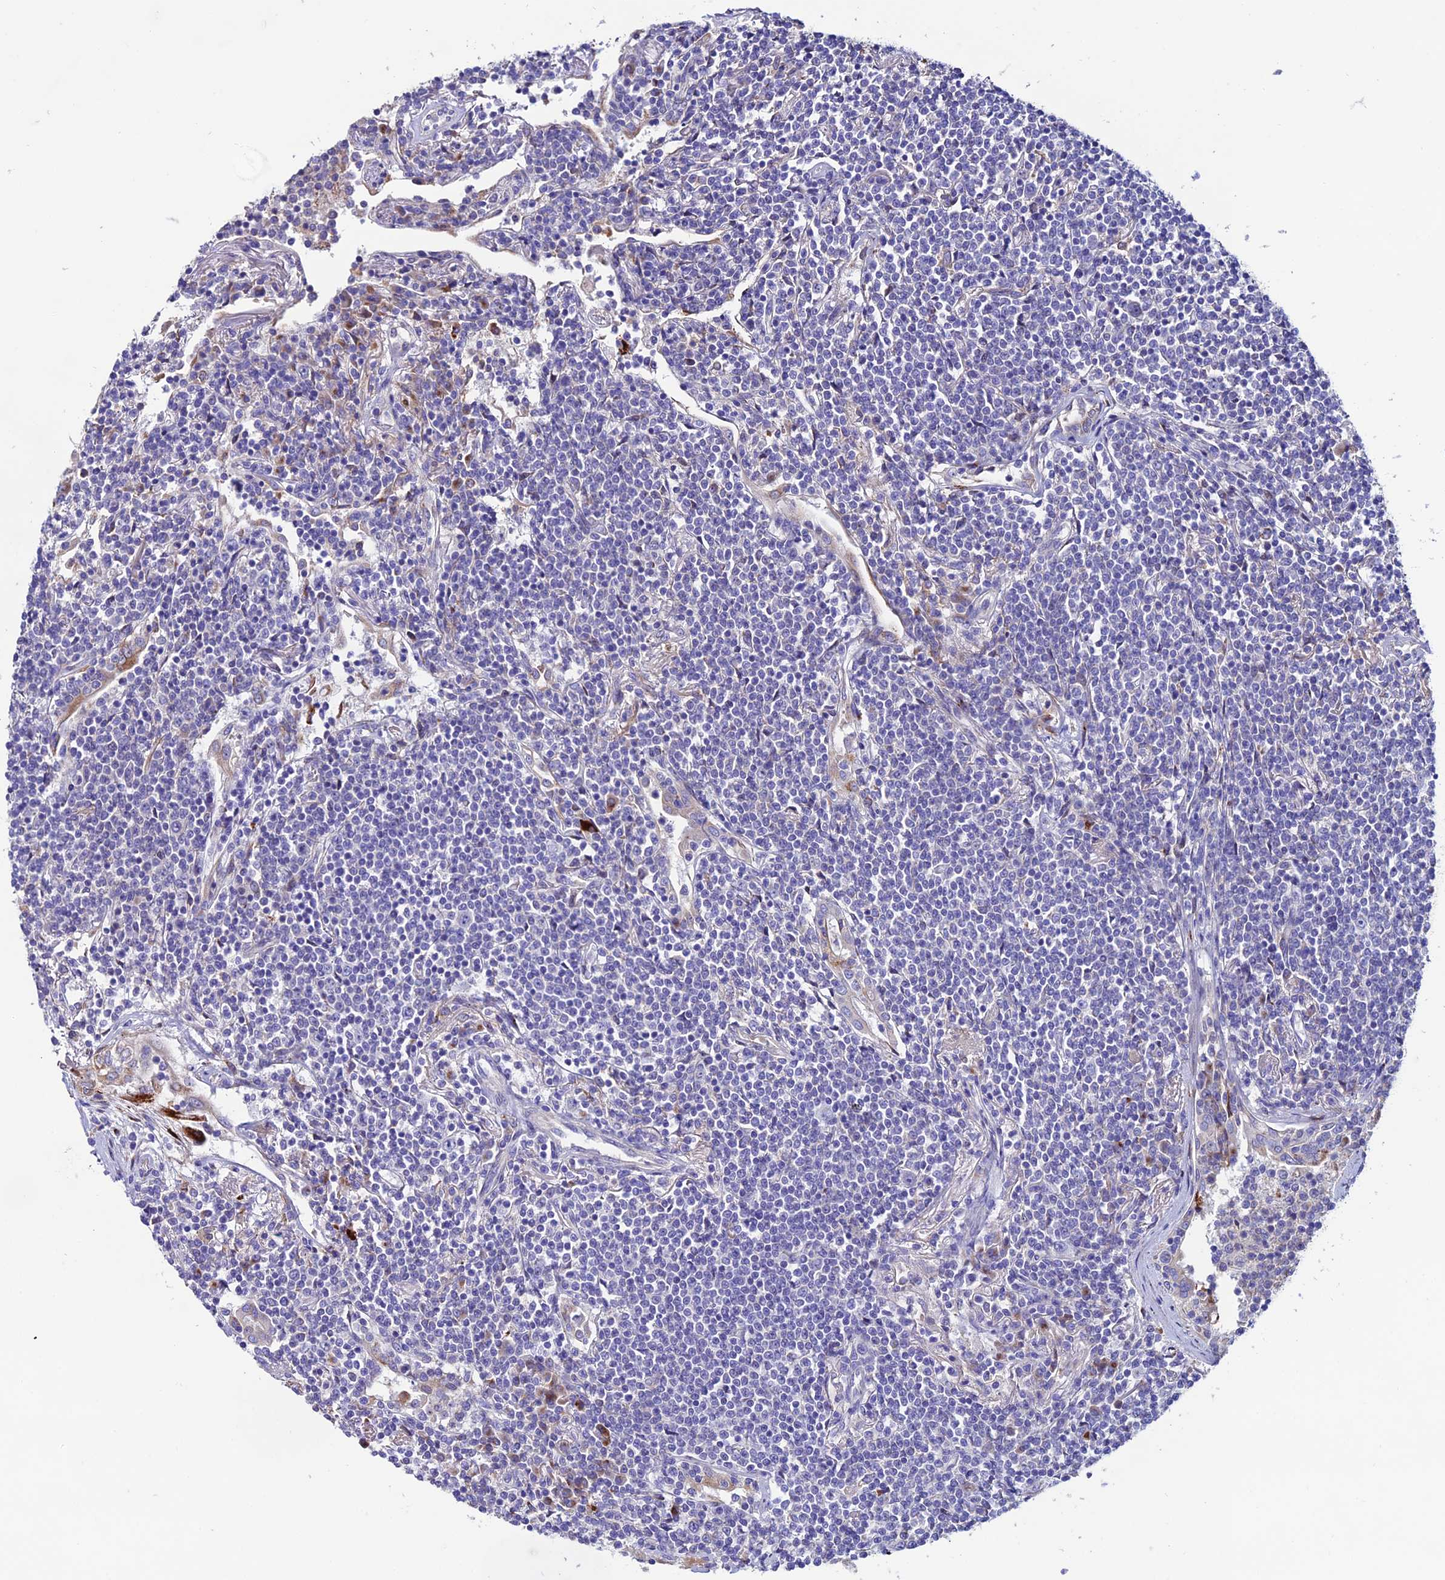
{"staining": {"intensity": "negative", "quantity": "none", "location": "none"}, "tissue": "lymphoma", "cell_type": "Tumor cells", "image_type": "cancer", "snomed": [{"axis": "morphology", "description": "Malignant lymphoma, non-Hodgkin's type, Low grade"}, {"axis": "topography", "description": "Lung"}], "caption": "Tumor cells show no significant protein positivity in malignant lymphoma, non-Hodgkin's type (low-grade).", "gene": "OR51Q1", "patient": {"sex": "female", "age": 71}}